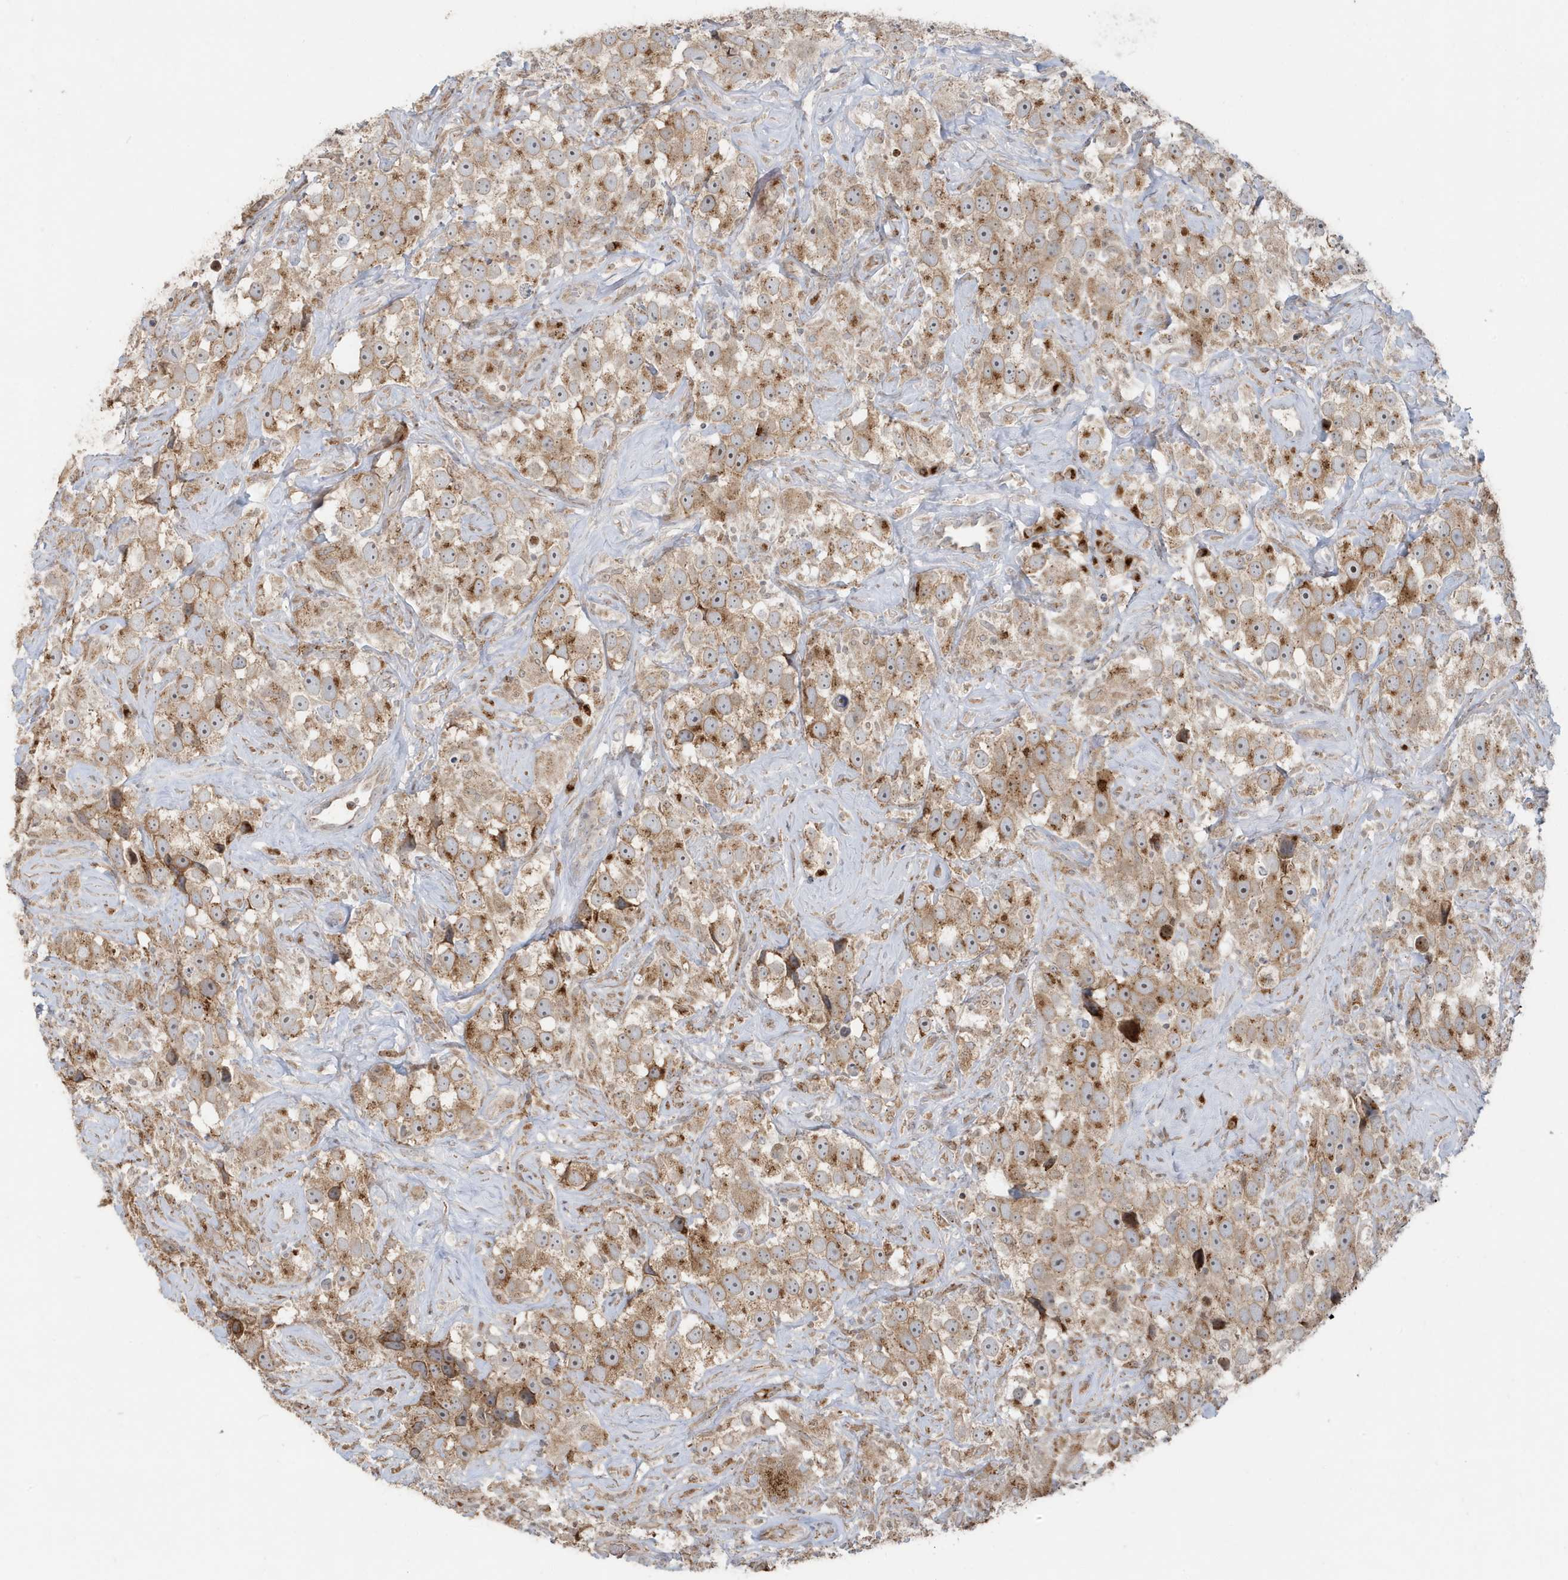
{"staining": {"intensity": "moderate", "quantity": ">75%", "location": "cytoplasmic/membranous"}, "tissue": "testis cancer", "cell_type": "Tumor cells", "image_type": "cancer", "snomed": [{"axis": "morphology", "description": "Seminoma, NOS"}, {"axis": "topography", "description": "Testis"}], "caption": "Moderate cytoplasmic/membranous protein expression is present in about >75% of tumor cells in testis cancer. Using DAB (brown) and hematoxylin (blue) stains, captured at high magnification using brightfield microscopy.", "gene": "RER1", "patient": {"sex": "male", "age": 49}}